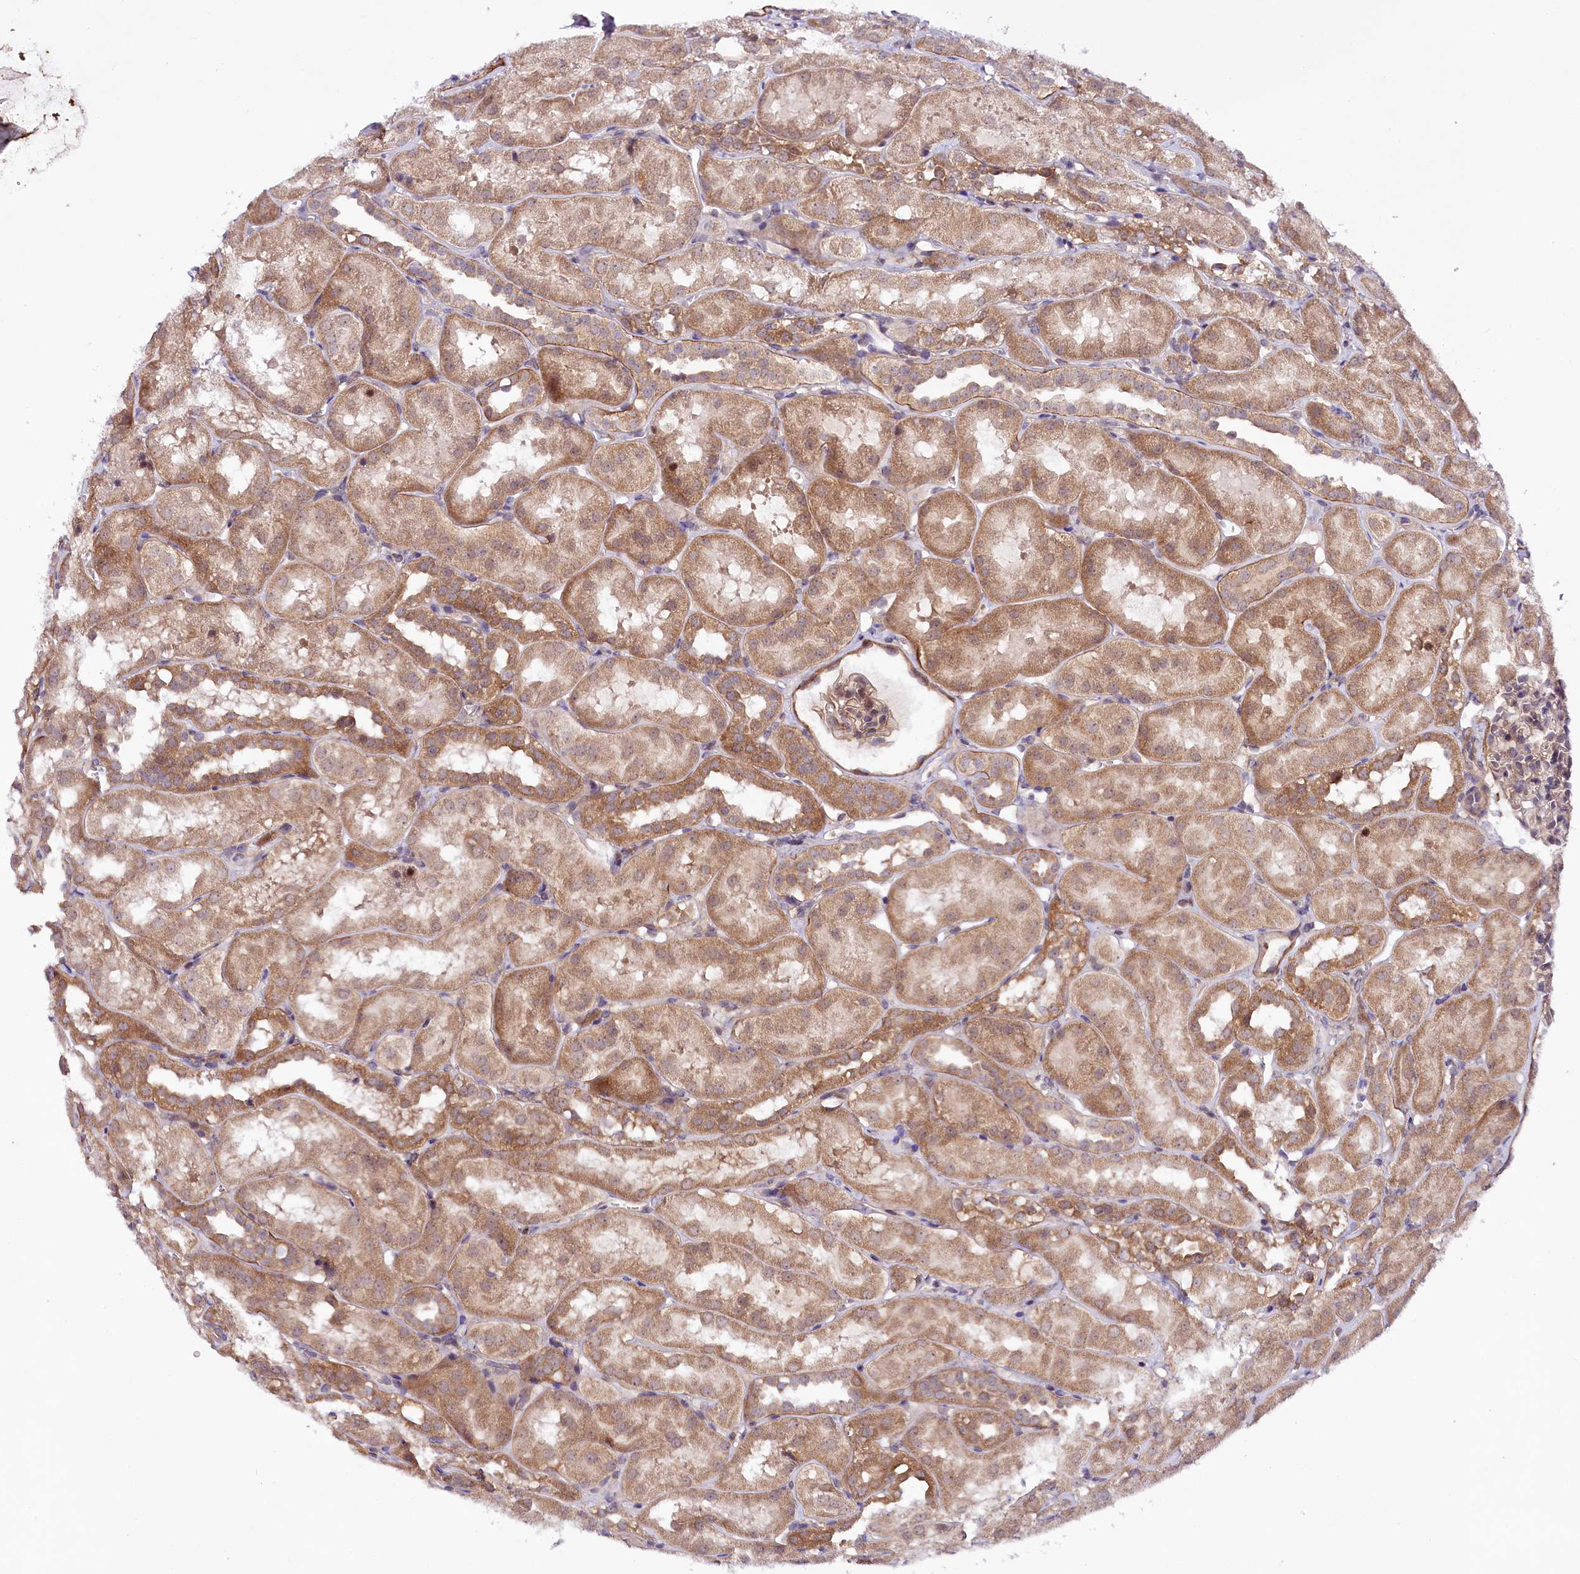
{"staining": {"intensity": "weak", "quantity": ">75%", "location": "cytoplasmic/membranous,nuclear"}, "tissue": "kidney", "cell_type": "Cells in glomeruli", "image_type": "normal", "snomed": [{"axis": "morphology", "description": "Normal tissue, NOS"}, {"axis": "topography", "description": "Kidney"}, {"axis": "topography", "description": "Urinary bladder"}], "caption": "The micrograph demonstrates a brown stain indicating the presence of a protein in the cytoplasmic/membranous,nuclear of cells in glomeruli in kidney. The staining was performed using DAB, with brown indicating positive protein expression. Nuclei are stained blue with hematoxylin.", "gene": "PHLDB1", "patient": {"sex": "male", "age": 16}}